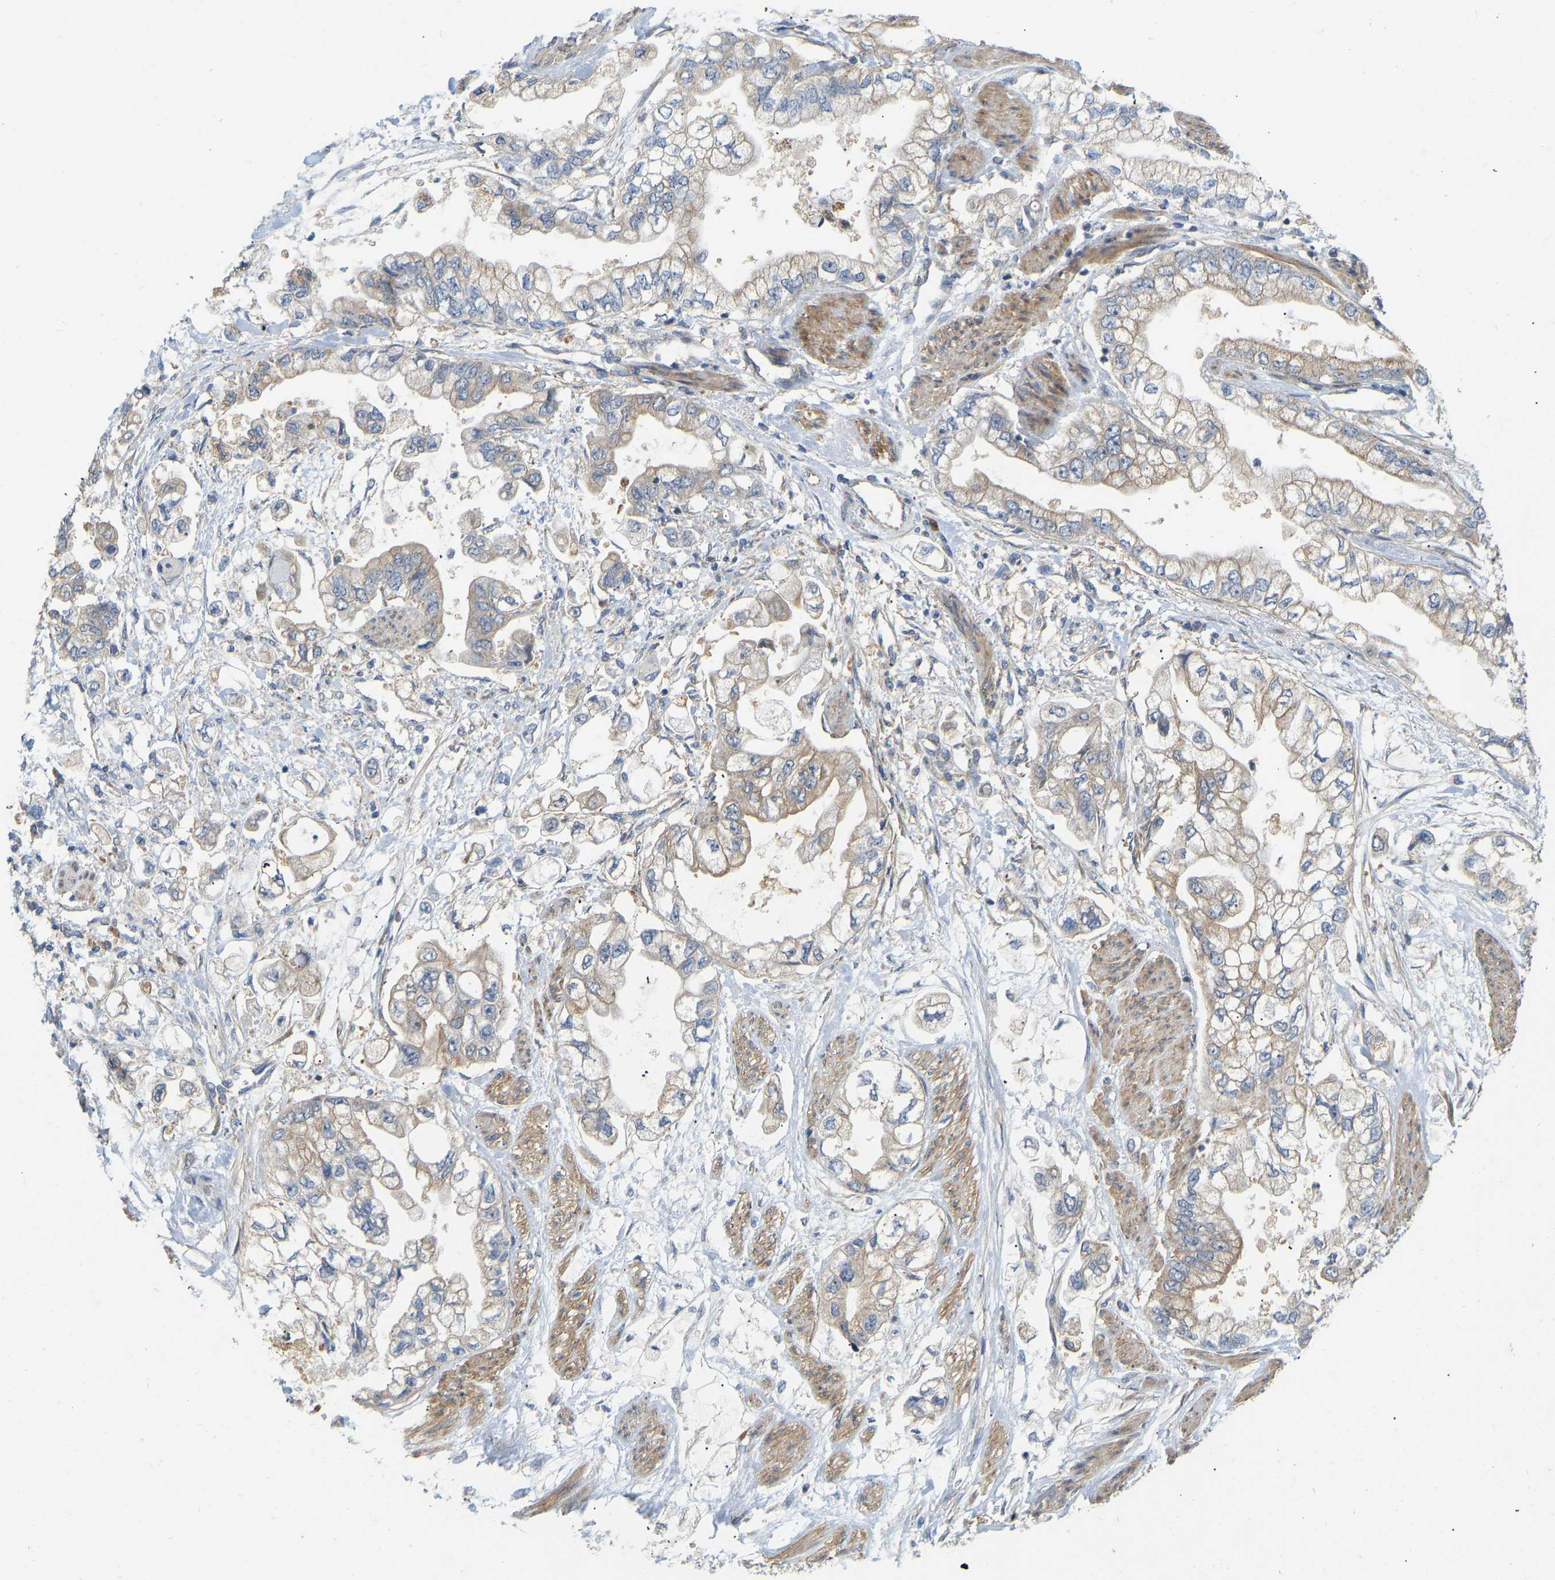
{"staining": {"intensity": "weak", "quantity": "25%-75%", "location": "cytoplasmic/membranous"}, "tissue": "stomach cancer", "cell_type": "Tumor cells", "image_type": "cancer", "snomed": [{"axis": "morphology", "description": "Normal tissue, NOS"}, {"axis": "morphology", "description": "Adenocarcinoma, NOS"}, {"axis": "topography", "description": "Stomach"}], "caption": "Protein staining by IHC reveals weak cytoplasmic/membranous staining in about 25%-75% of tumor cells in stomach adenocarcinoma.", "gene": "HACD2", "patient": {"sex": "male", "age": 62}}